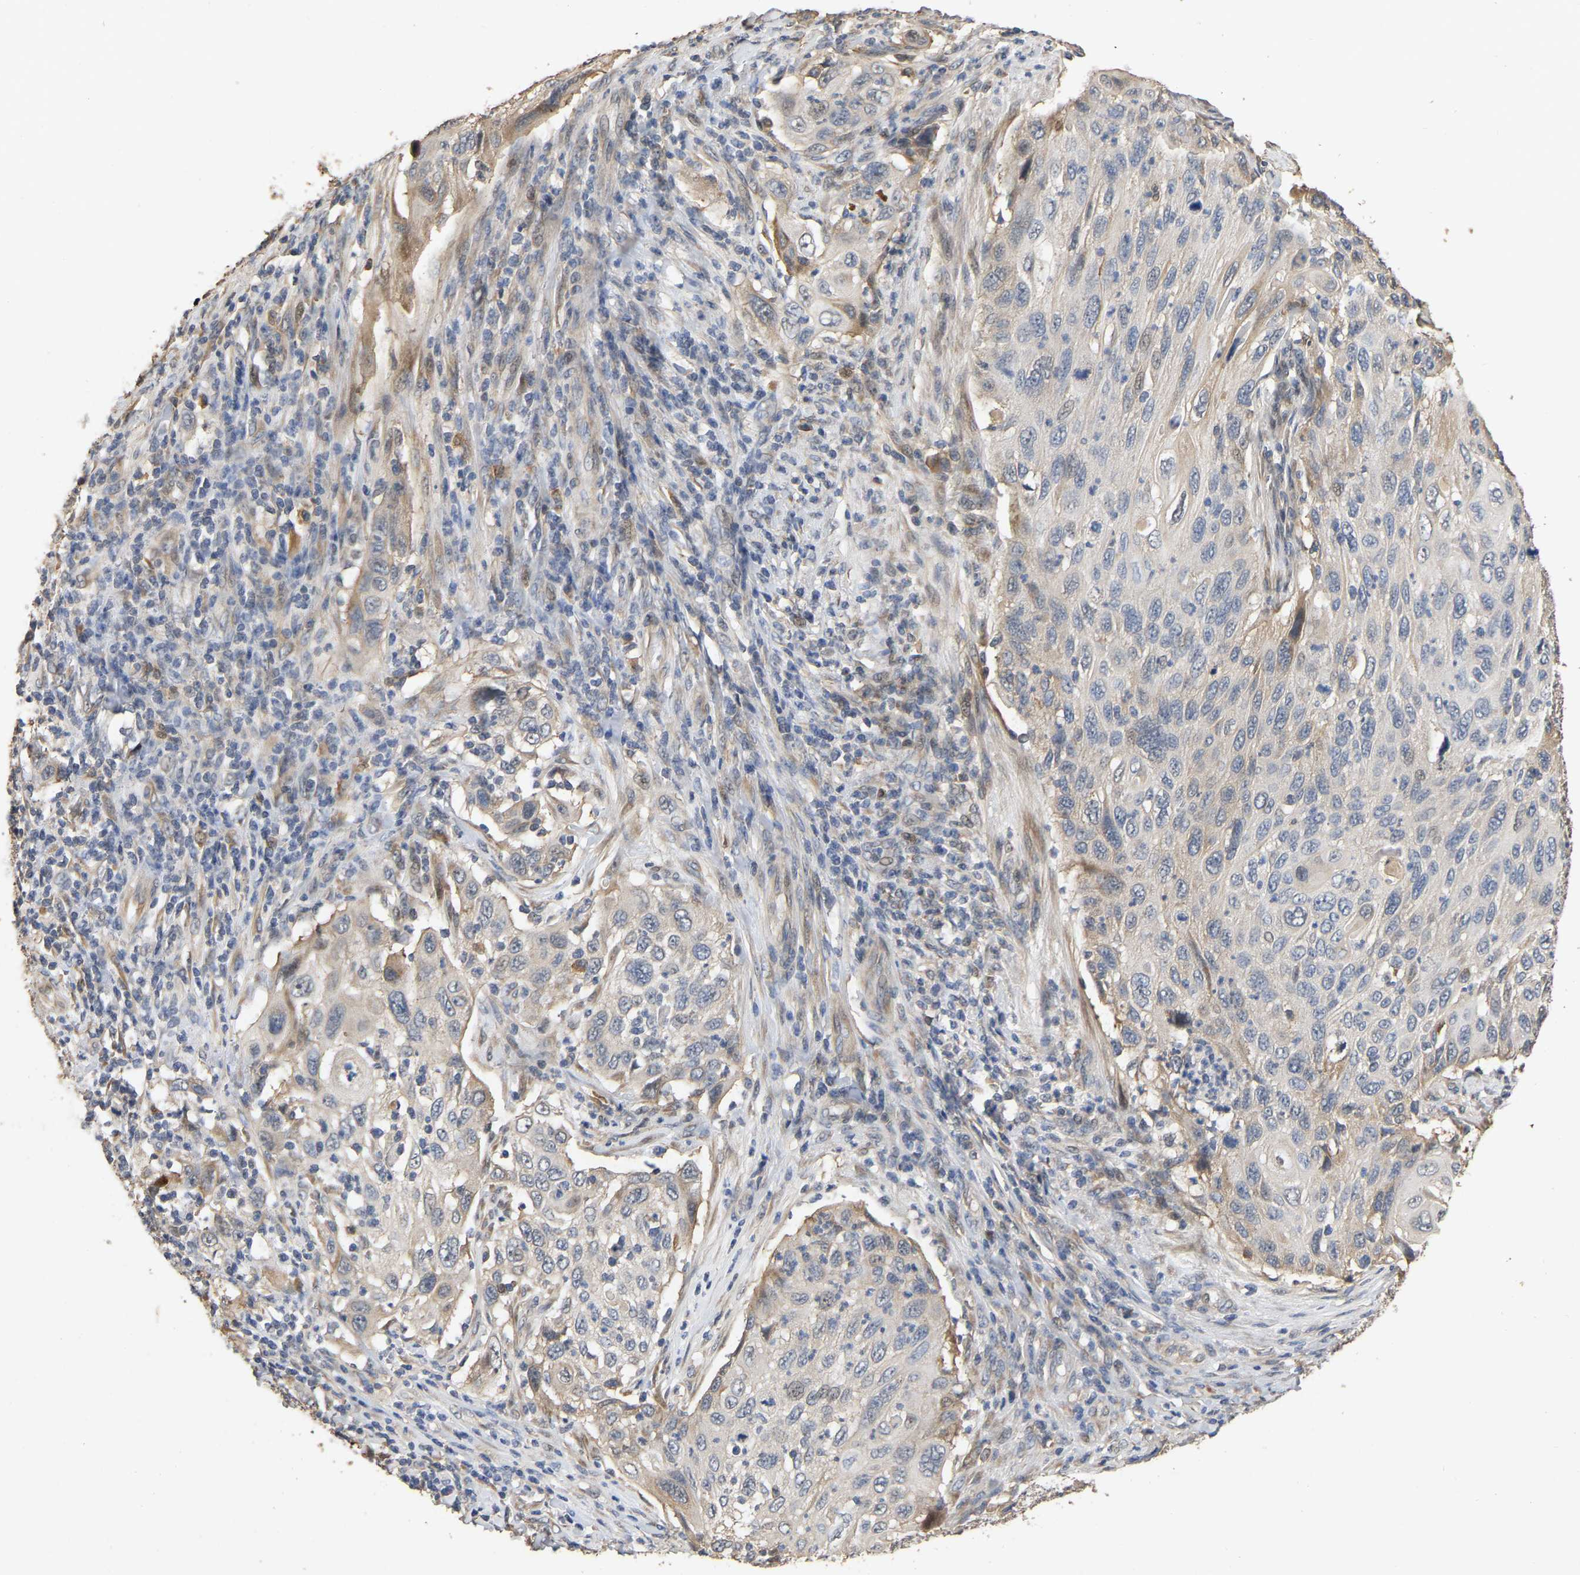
{"staining": {"intensity": "weak", "quantity": "<25%", "location": "cytoplasmic/membranous,nuclear"}, "tissue": "cervical cancer", "cell_type": "Tumor cells", "image_type": "cancer", "snomed": [{"axis": "morphology", "description": "Squamous cell carcinoma, NOS"}, {"axis": "topography", "description": "Cervix"}], "caption": "IHC image of neoplastic tissue: cervical squamous cell carcinoma stained with DAB (3,3'-diaminobenzidine) exhibits no significant protein expression in tumor cells. (Brightfield microscopy of DAB immunohistochemistry at high magnification).", "gene": "NCS1", "patient": {"sex": "female", "age": 70}}